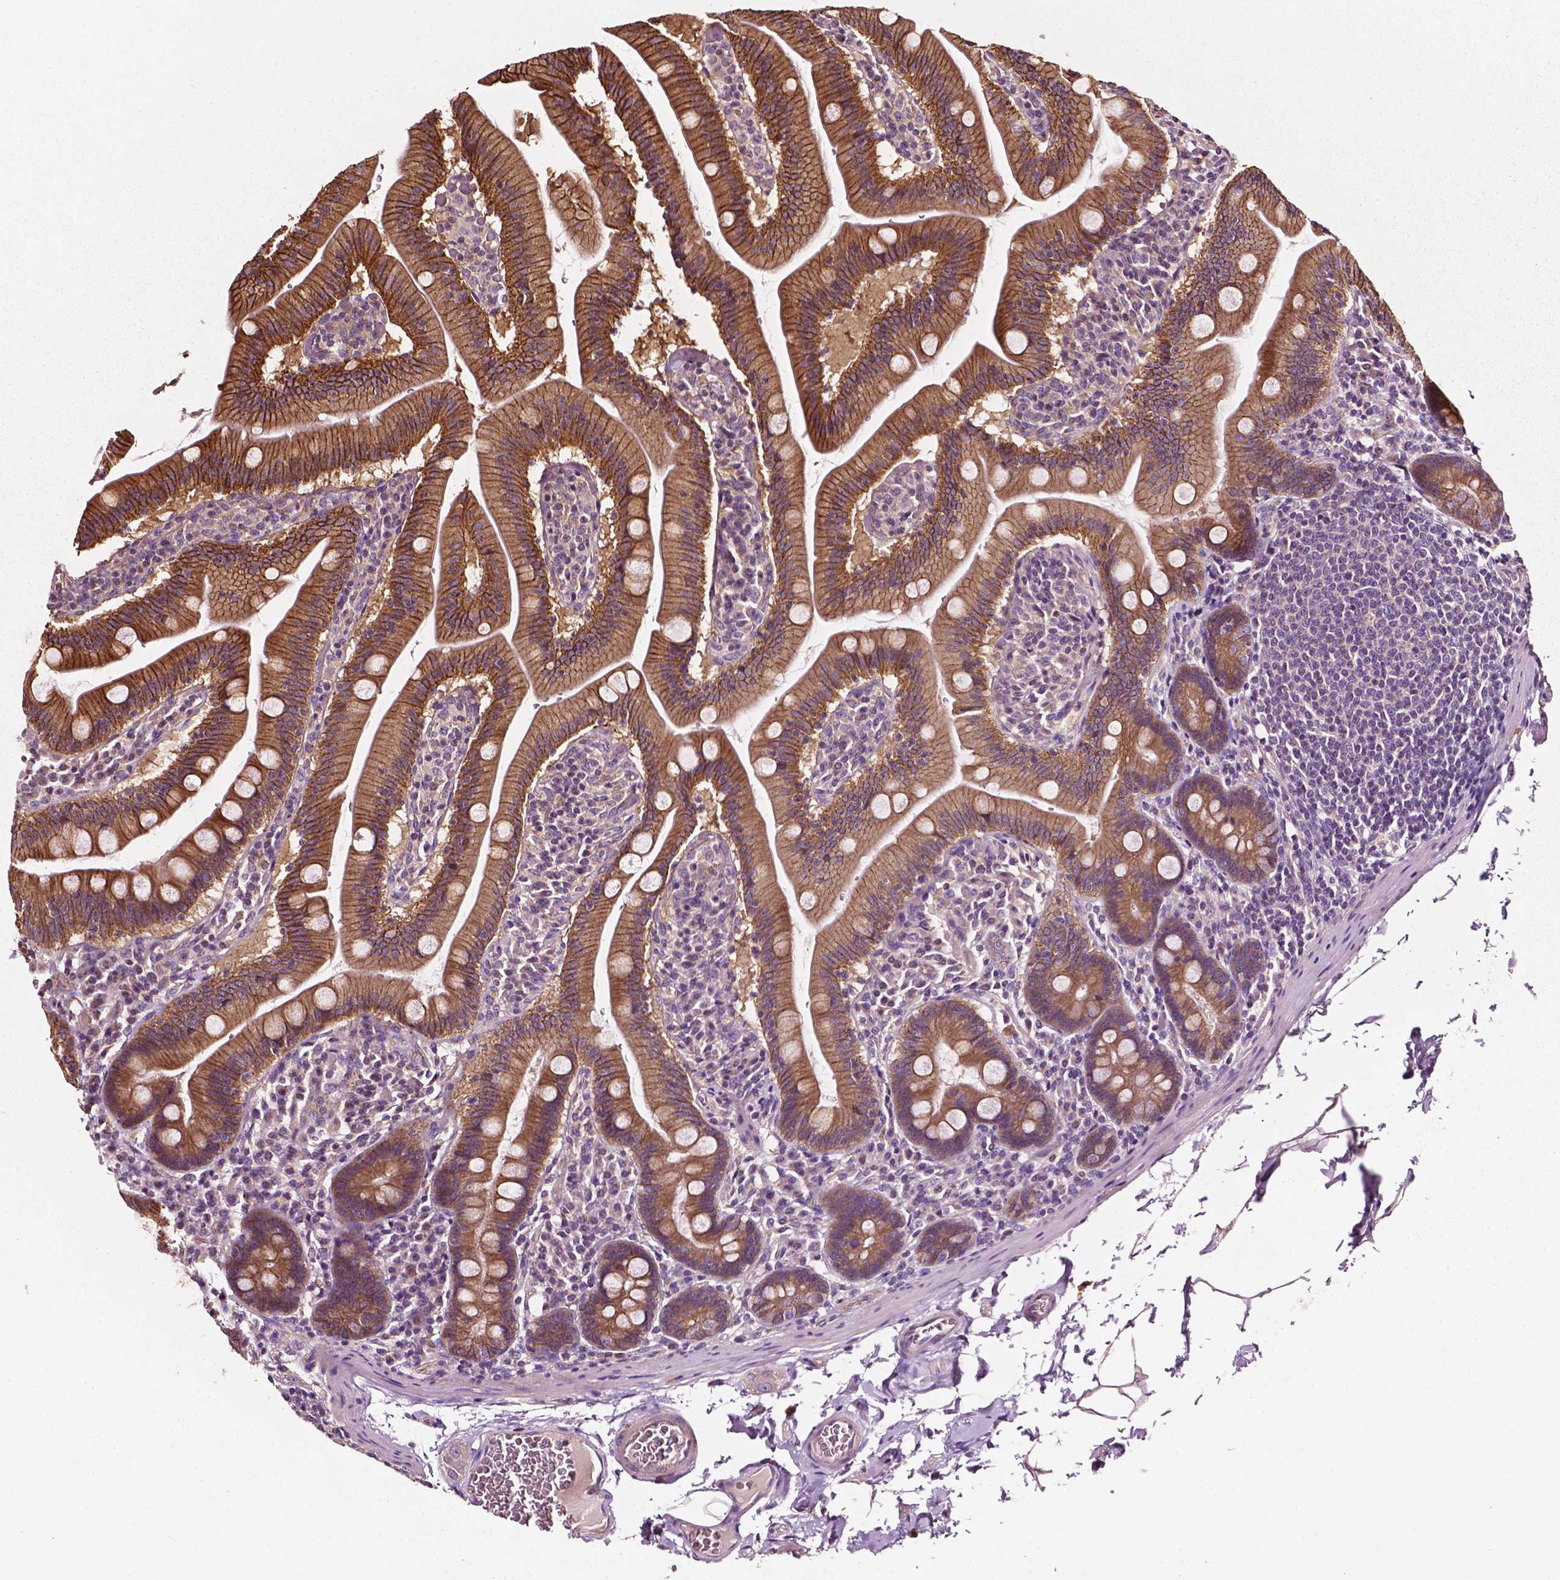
{"staining": {"intensity": "moderate", "quantity": ">75%", "location": "cytoplasmic/membranous"}, "tissue": "small intestine", "cell_type": "Glandular cells", "image_type": "normal", "snomed": [{"axis": "morphology", "description": "Normal tissue, NOS"}, {"axis": "topography", "description": "Small intestine"}], "caption": "A micrograph showing moderate cytoplasmic/membranous expression in approximately >75% of glandular cells in benign small intestine, as visualized by brown immunohistochemical staining.", "gene": "ATG16L1", "patient": {"sex": "male", "age": 37}}